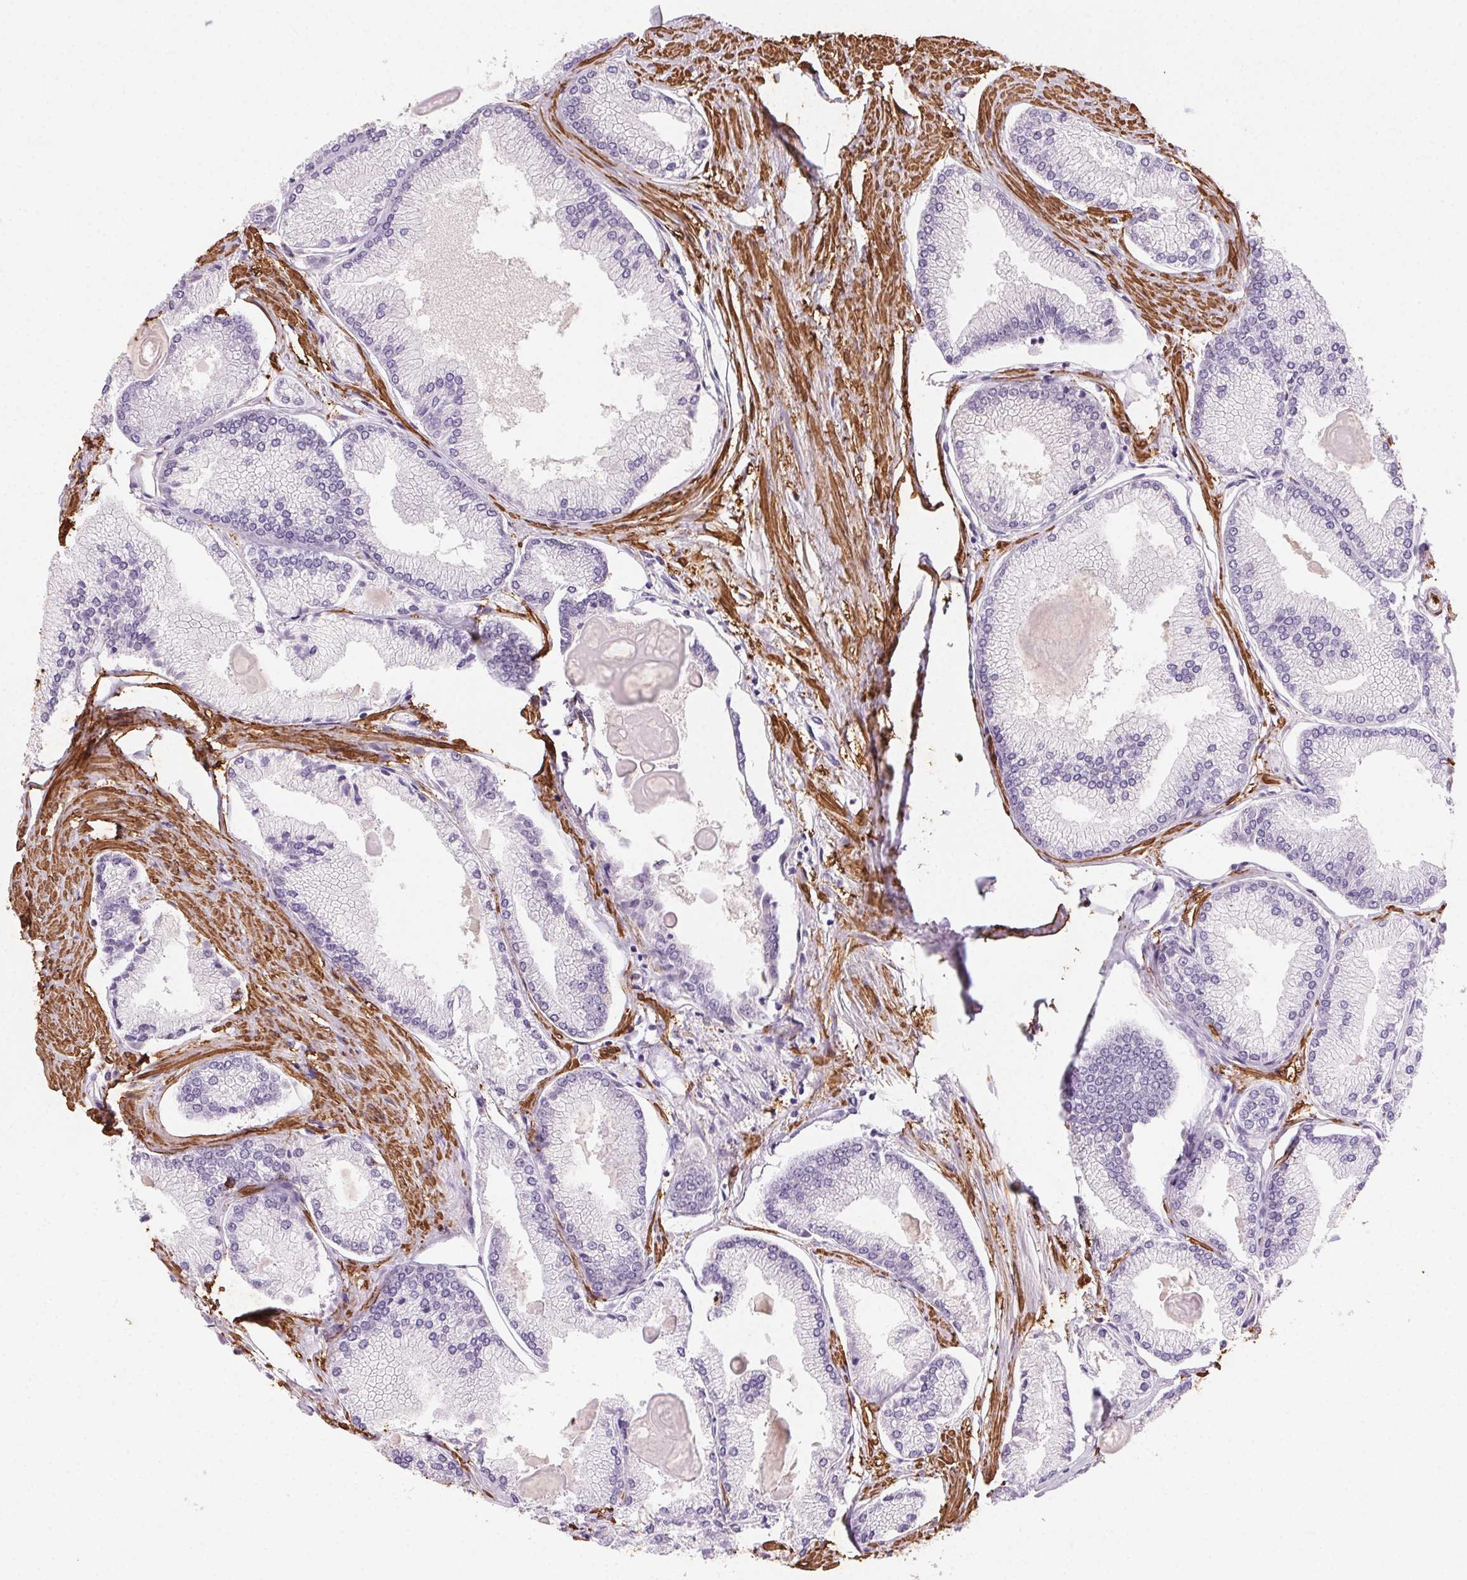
{"staining": {"intensity": "negative", "quantity": "none", "location": "none"}, "tissue": "prostate cancer", "cell_type": "Tumor cells", "image_type": "cancer", "snomed": [{"axis": "morphology", "description": "Adenocarcinoma, High grade"}, {"axis": "topography", "description": "Prostate"}], "caption": "IHC of prostate cancer (adenocarcinoma (high-grade)) shows no positivity in tumor cells.", "gene": "GPX8", "patient": {"sex": "male", "age": 68}}